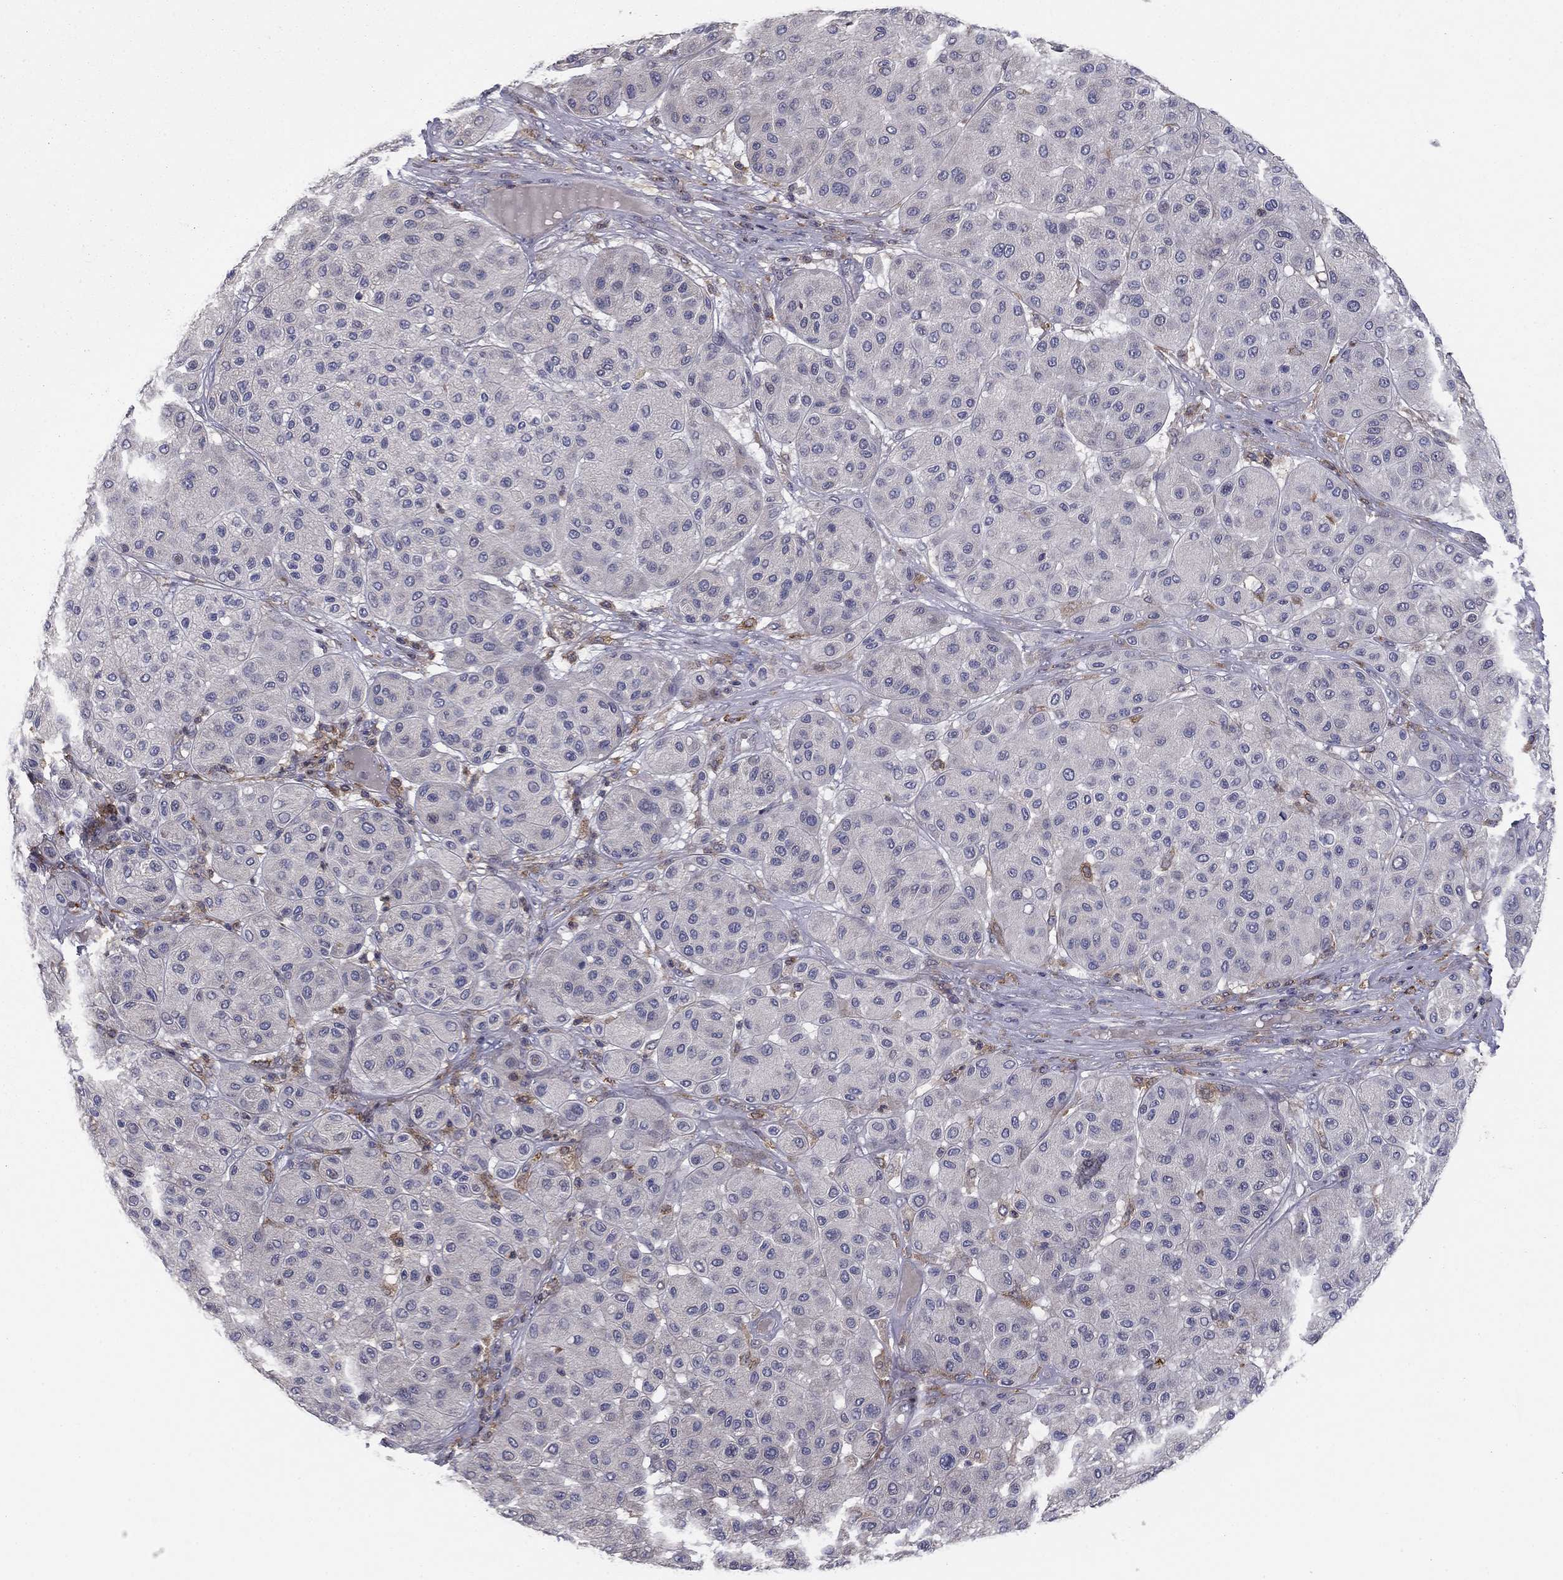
{"staining": {"intensity": "negative", "quantity": "none", "location": "none"}, "tissue": "melanoma", "cell_type": "Tumor cells", "image_type": "cancer", "snomed": [{"axis": "morphology", "description": "Malignant melanoma, Metastatic site"}, {"axis": "topography", "description": "Smooth muscle"}], "caption": "The immunohistochemistry (IHC) image has no significant positivity in tumor cells of malignant melanoma (metastatic site) tissue.", "gene": "PLCB2", "patient": {"sex": "male", "age": 41}}